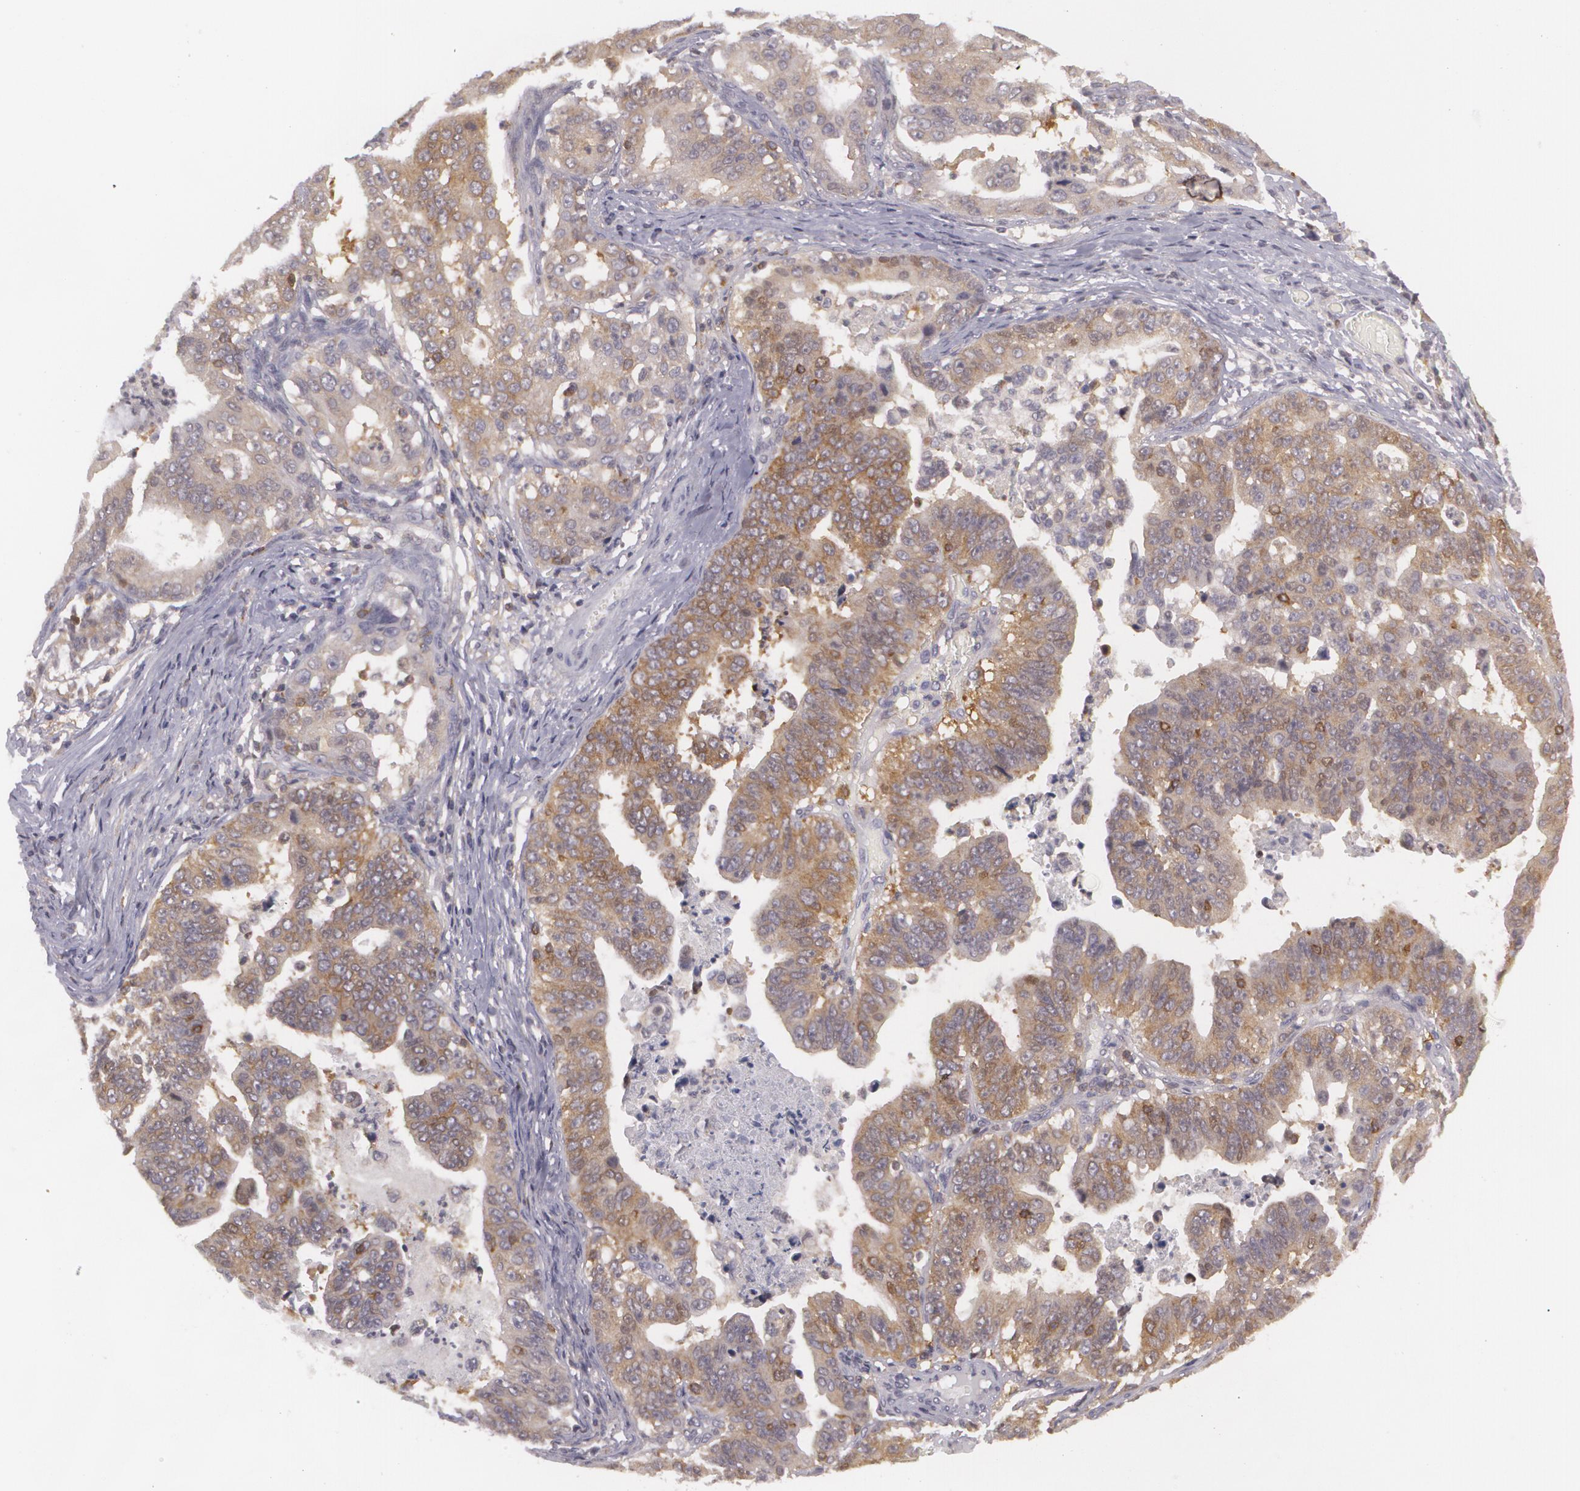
{"staining": {"intensity": "moderate", "quantity": "25%-75%", "location": "cytoplasmic/membranous"}, "tissue": "stomach cancer", "cell_type": "Tumor cells", "image_type": "cancer", "snomed": [{"axis": "morphology", "description": "Adenocarcinoma, NOS"}, {"axis": "topography", "description": "Stomach, upper"}], "caption": "Immunohistochemical staining of human adenocarcinoma (stomach) shows medium levels of moderate cytoplasmic/membranous expression in approximately 25%-75% of tumor cells.", "gene": "BIN1", "patient": {"sex": "female", "age": 50}}